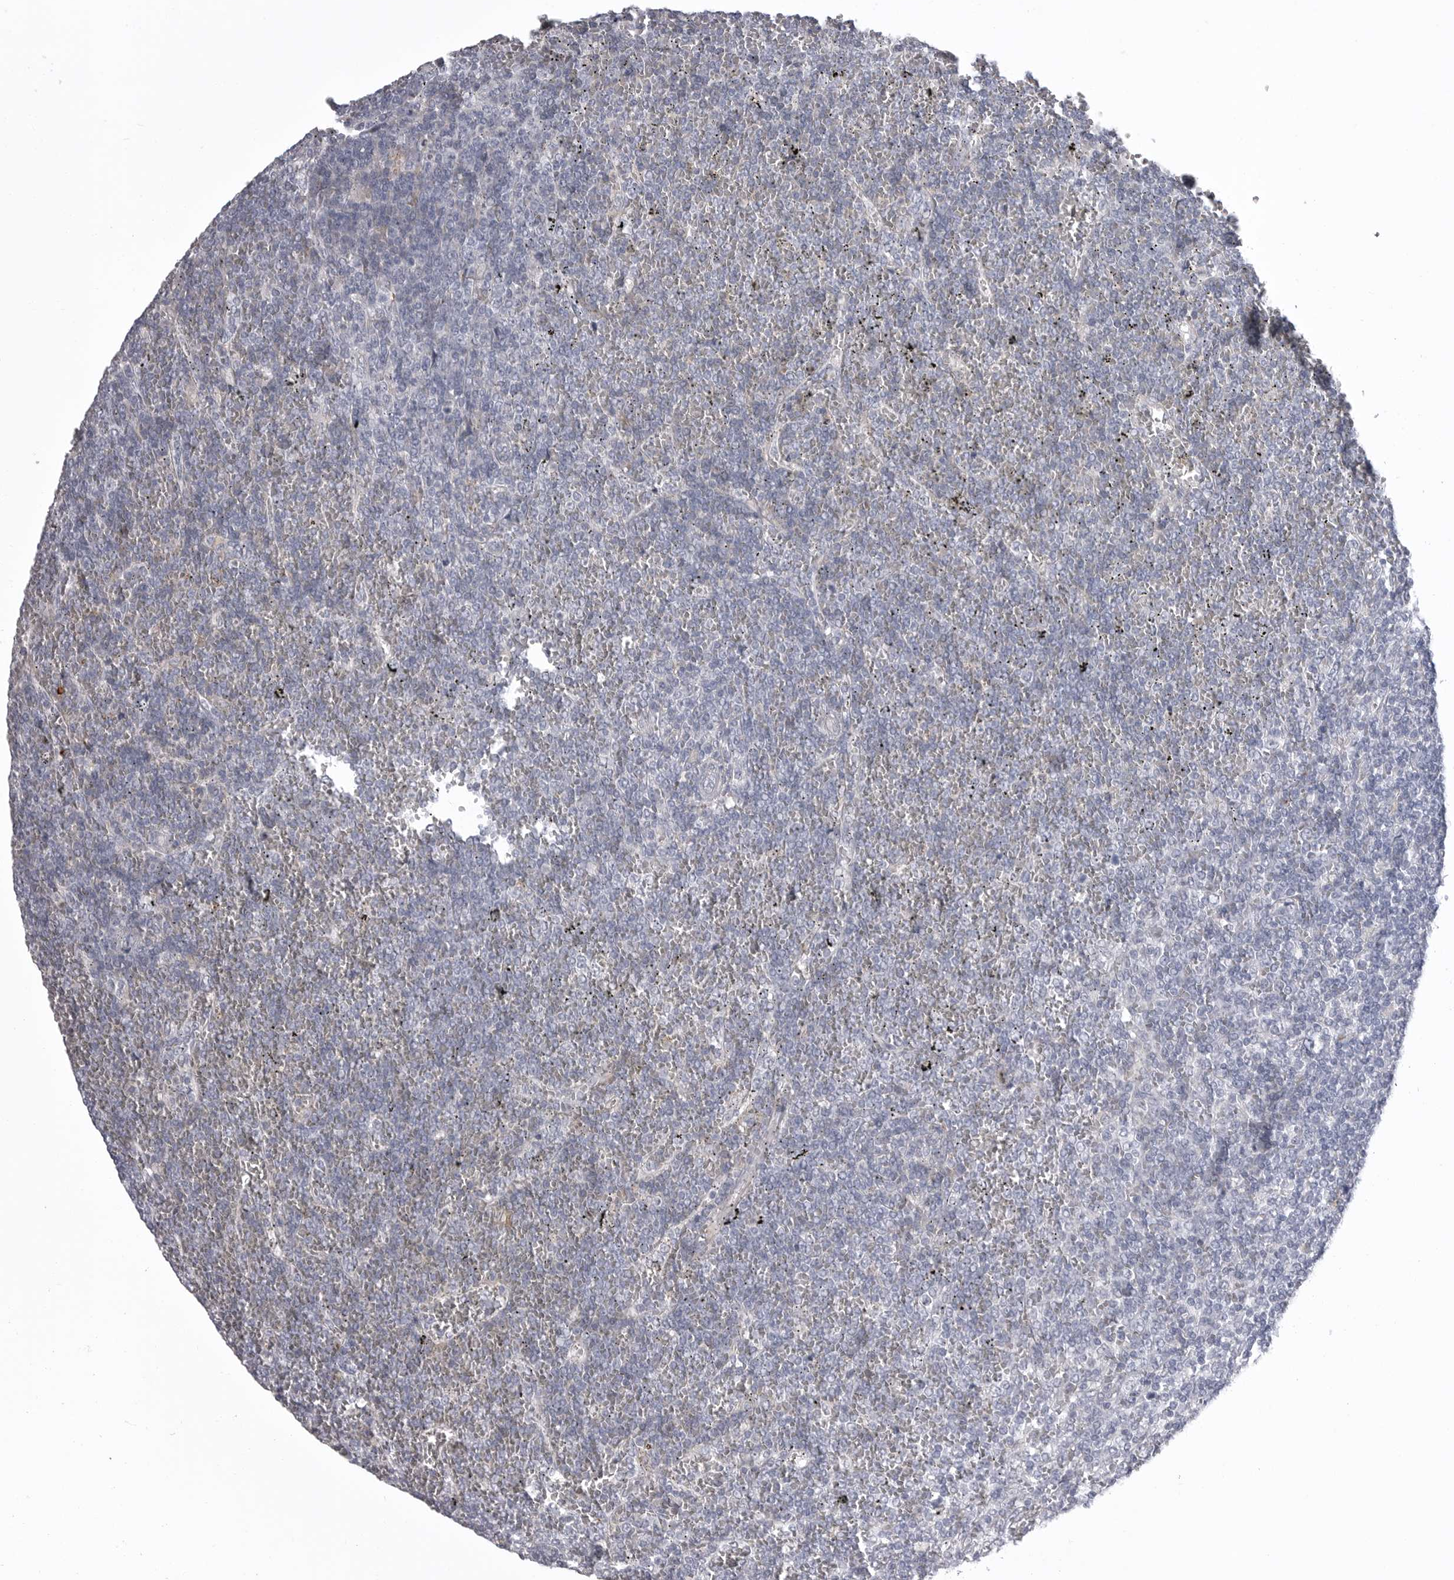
{"staining": {"intensity": "negative", "quantity": "none", "location": "none"}, "tissue": "lymphoma", "cell_type": "Tumor cells", "image_type": "cancer", "snomed": [{"axis": "morphology", "description": "Malignant lymphoma, non-Hodgkin's type, Low grade"}, {"axis": "topography", "description": "Spleen"}], "caption": "Immunohistochemical staining of human lymphoma reveals no significant expression in tumor cells.", "gene": "SERPING1", "patient": {"sex": "female", "age": 19}}